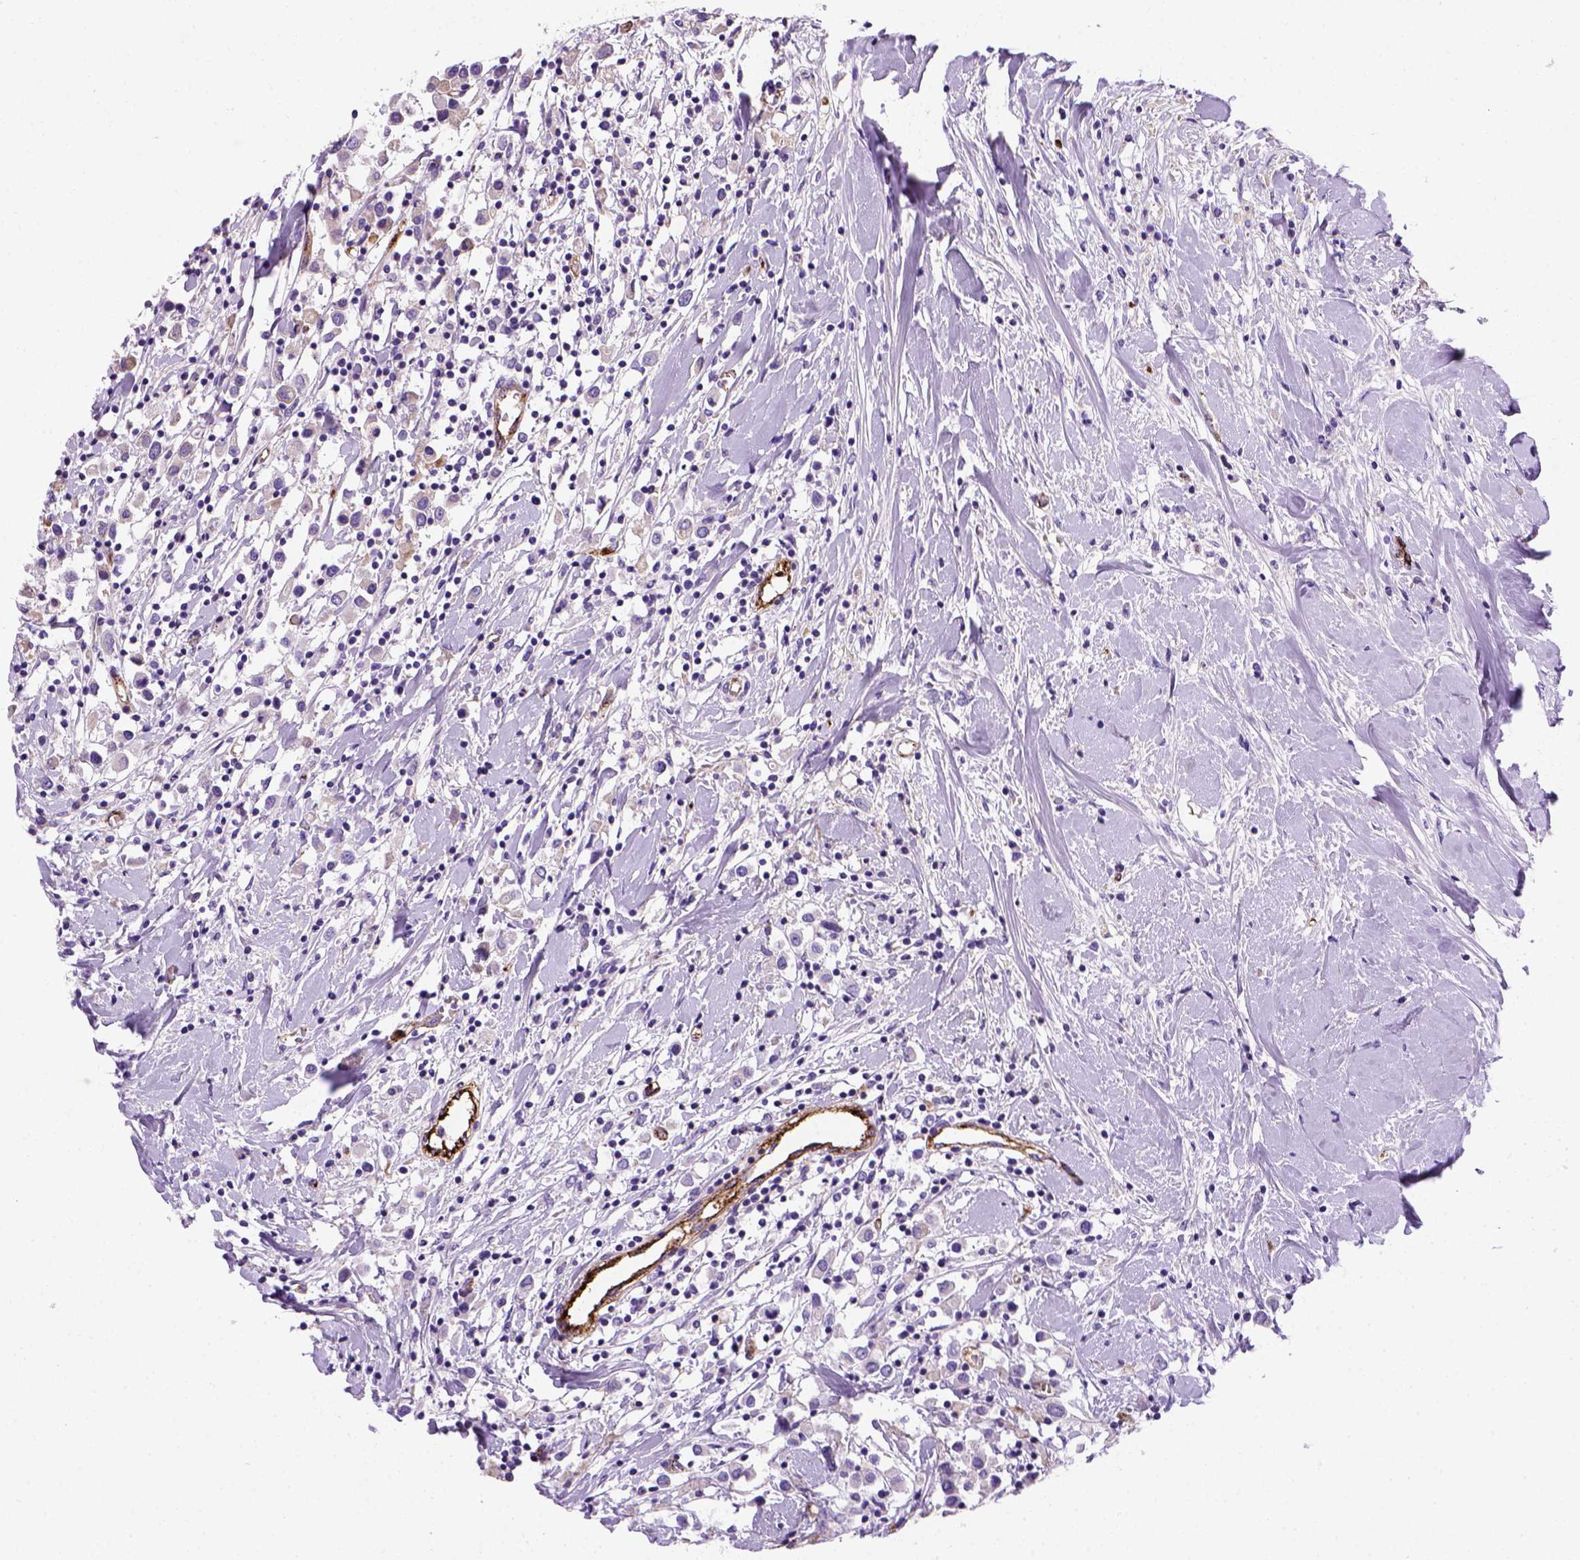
{"staining": {"intensity": "negative", "quantity": "none", "location": "none"}, "tissue": "breast cancer", "cell_type": "Tumor cells", "image_type": "cancer", "snomed": [{"axis": "morphology", "description": "Duct carcinoma"}, {"axis": "topography", "description": "Breast"}], "caption": "The immunohistochemistry (IHC) histopathology image has no significant positivity in tumor cells of breast intraductal carcinoma tissue. (DAB (3,3'-diaminobenzidine) immunohistochemistry (IHC), high magnification).", "gene": "VWF", "patient": {"sex": "female", "age": 61}}